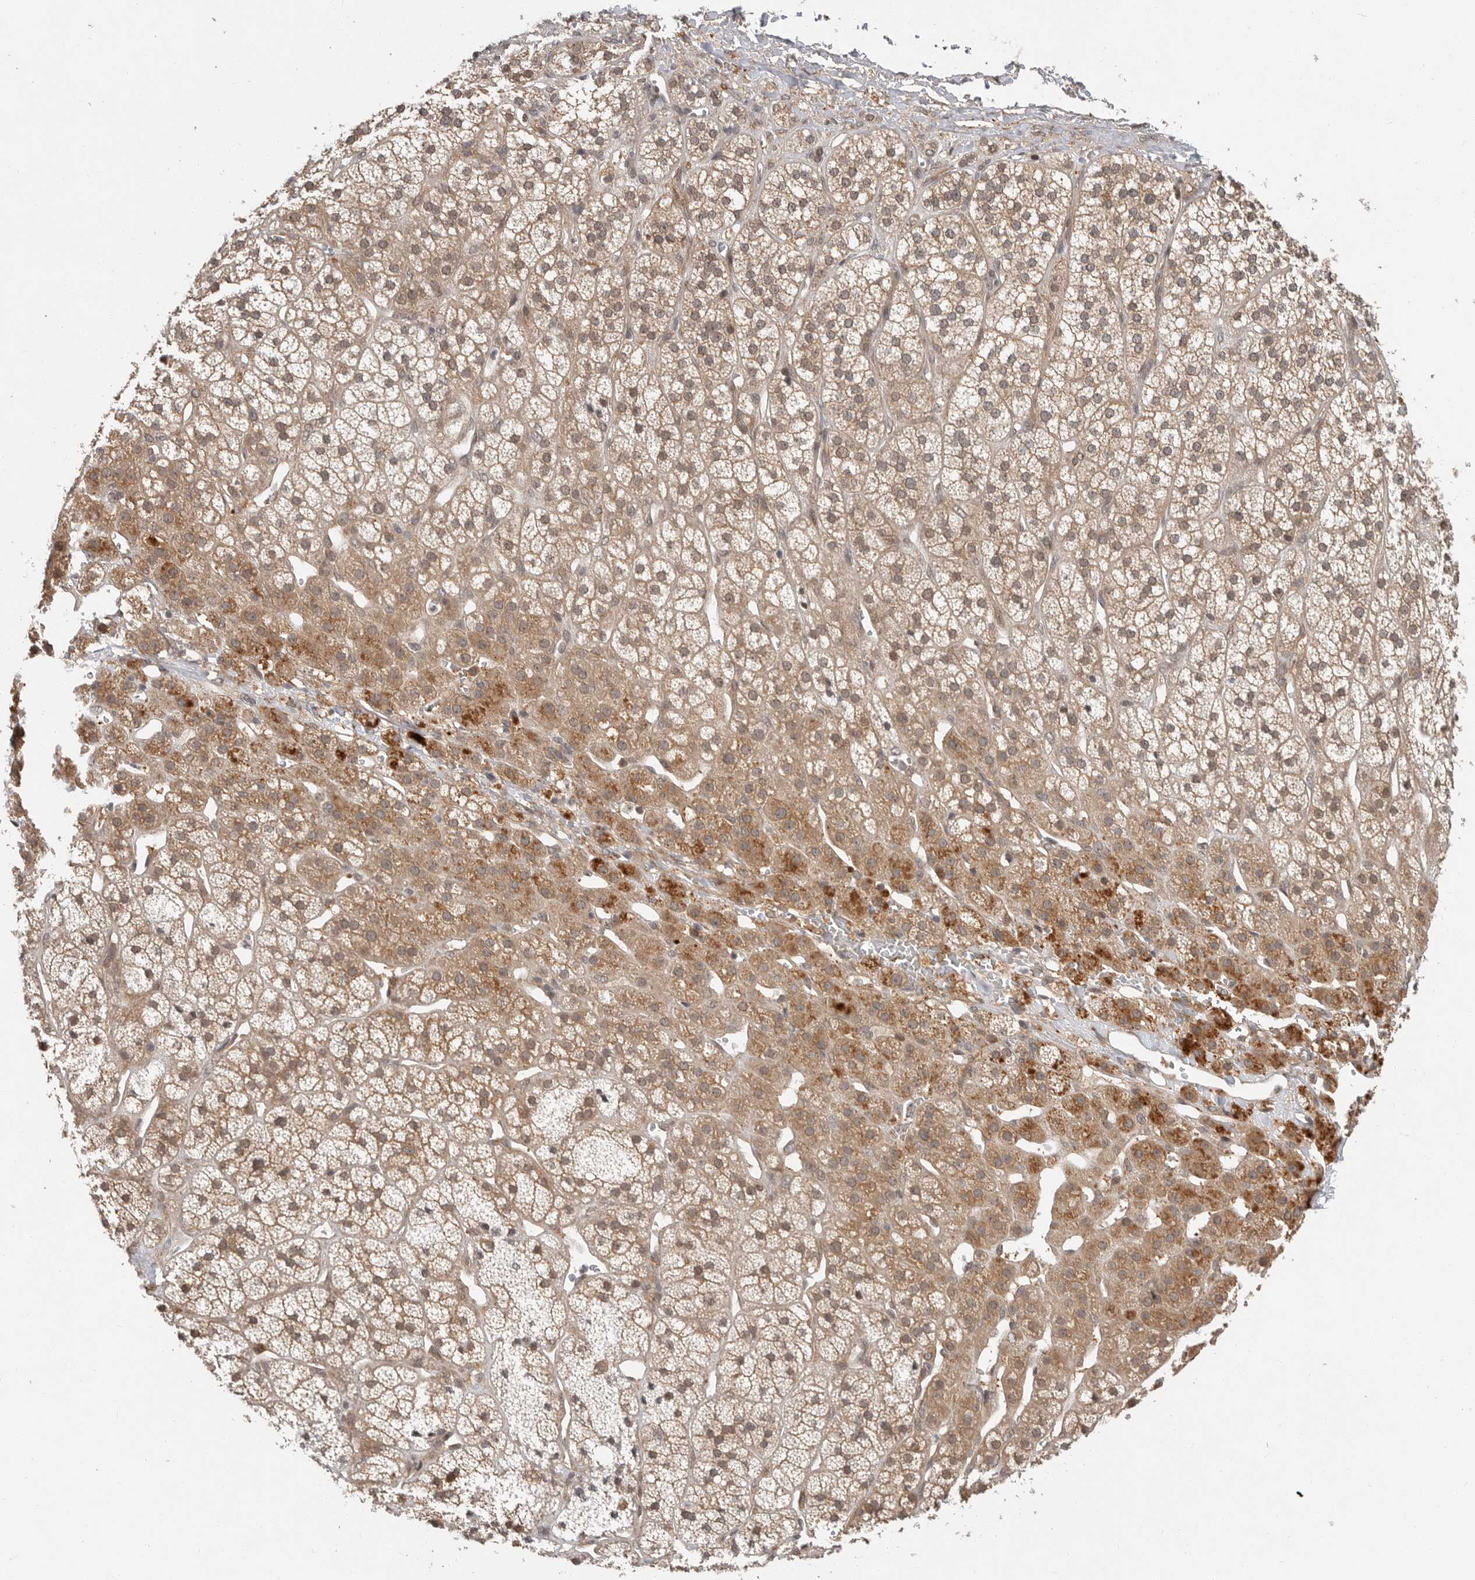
{"staining": {"intensity": "moderate", "quantity": ">75%", "location": "cytoplasmic/membranous"}, "tissue": "adrenal gland", "cell_type": "Glandular cells", "image_type": "normal", "snomed": [{"axis": "morphology", "description": "Normal tissue, NOS"}, {"axis": "topography", "description": "Adrenal gland"}], "caption": "This image shows IHC staining of normal human adrenal gland, with medium moderate cytoplasmic/membranous expression in about >75% of glandular cells.", "gene": "OSBPL9", "patient": {"sex": "male", "age": 56}}